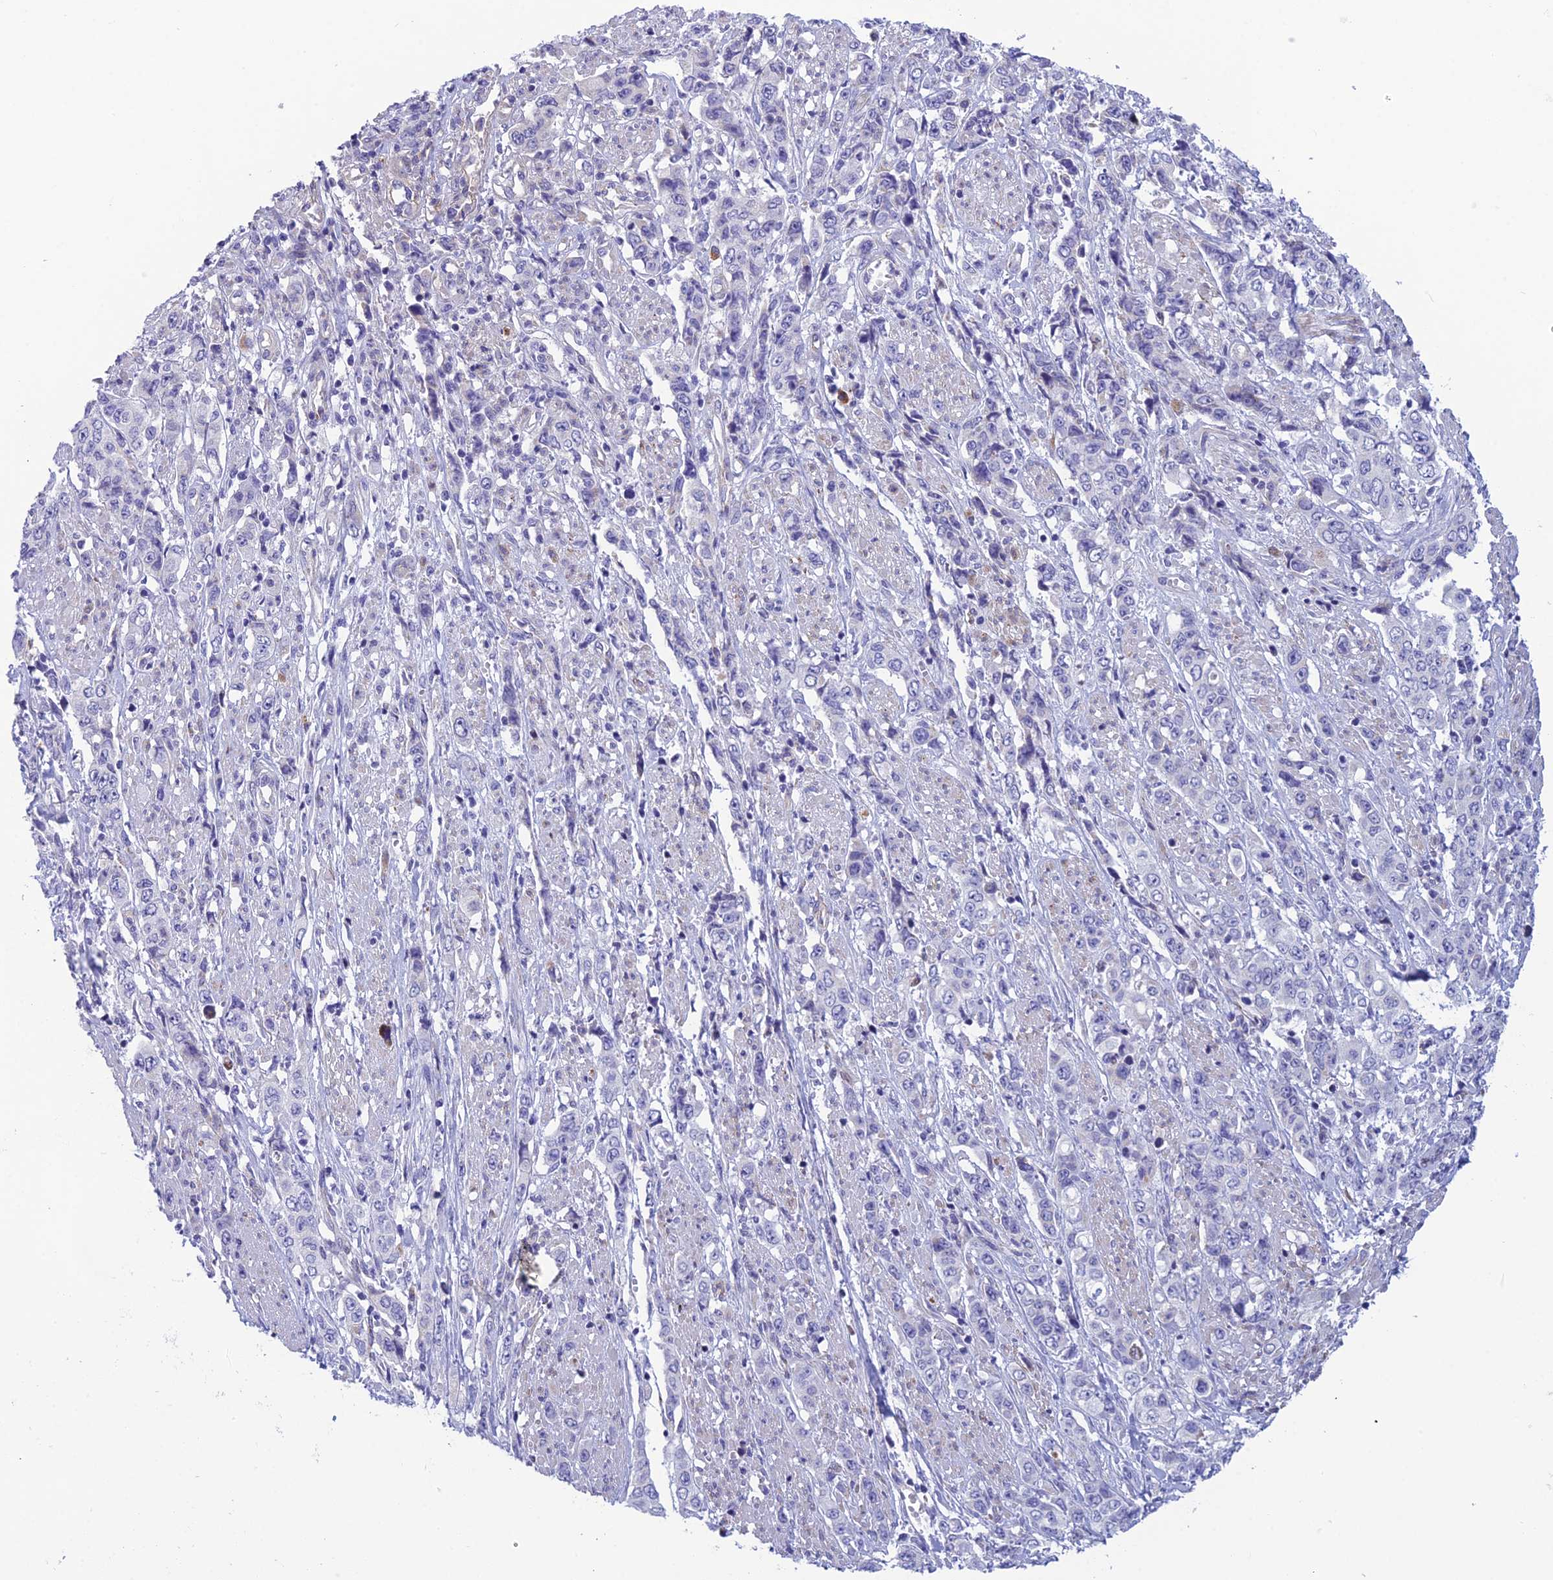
{"staining": {"intensity": "negative", "quantity": "none", "location": "none"}, "tissue": "stomach cancer", "cell_type": "Tumor cells", "image_type": "cancer", "snomed": [{"axis": "morphology", "description": "Adenocarcinoma, NOS"}, {"axis": "topography", "description": "Stomach, upper"}], "caption": "DAB (3,3'-diaminobenzidine) immunohistochemical staining of stomach adenocarcinoma demonstrates no significant staining in tumor cells.", "gene": "POMGNT1", "patient": {"sex": "male", "age": 62}}